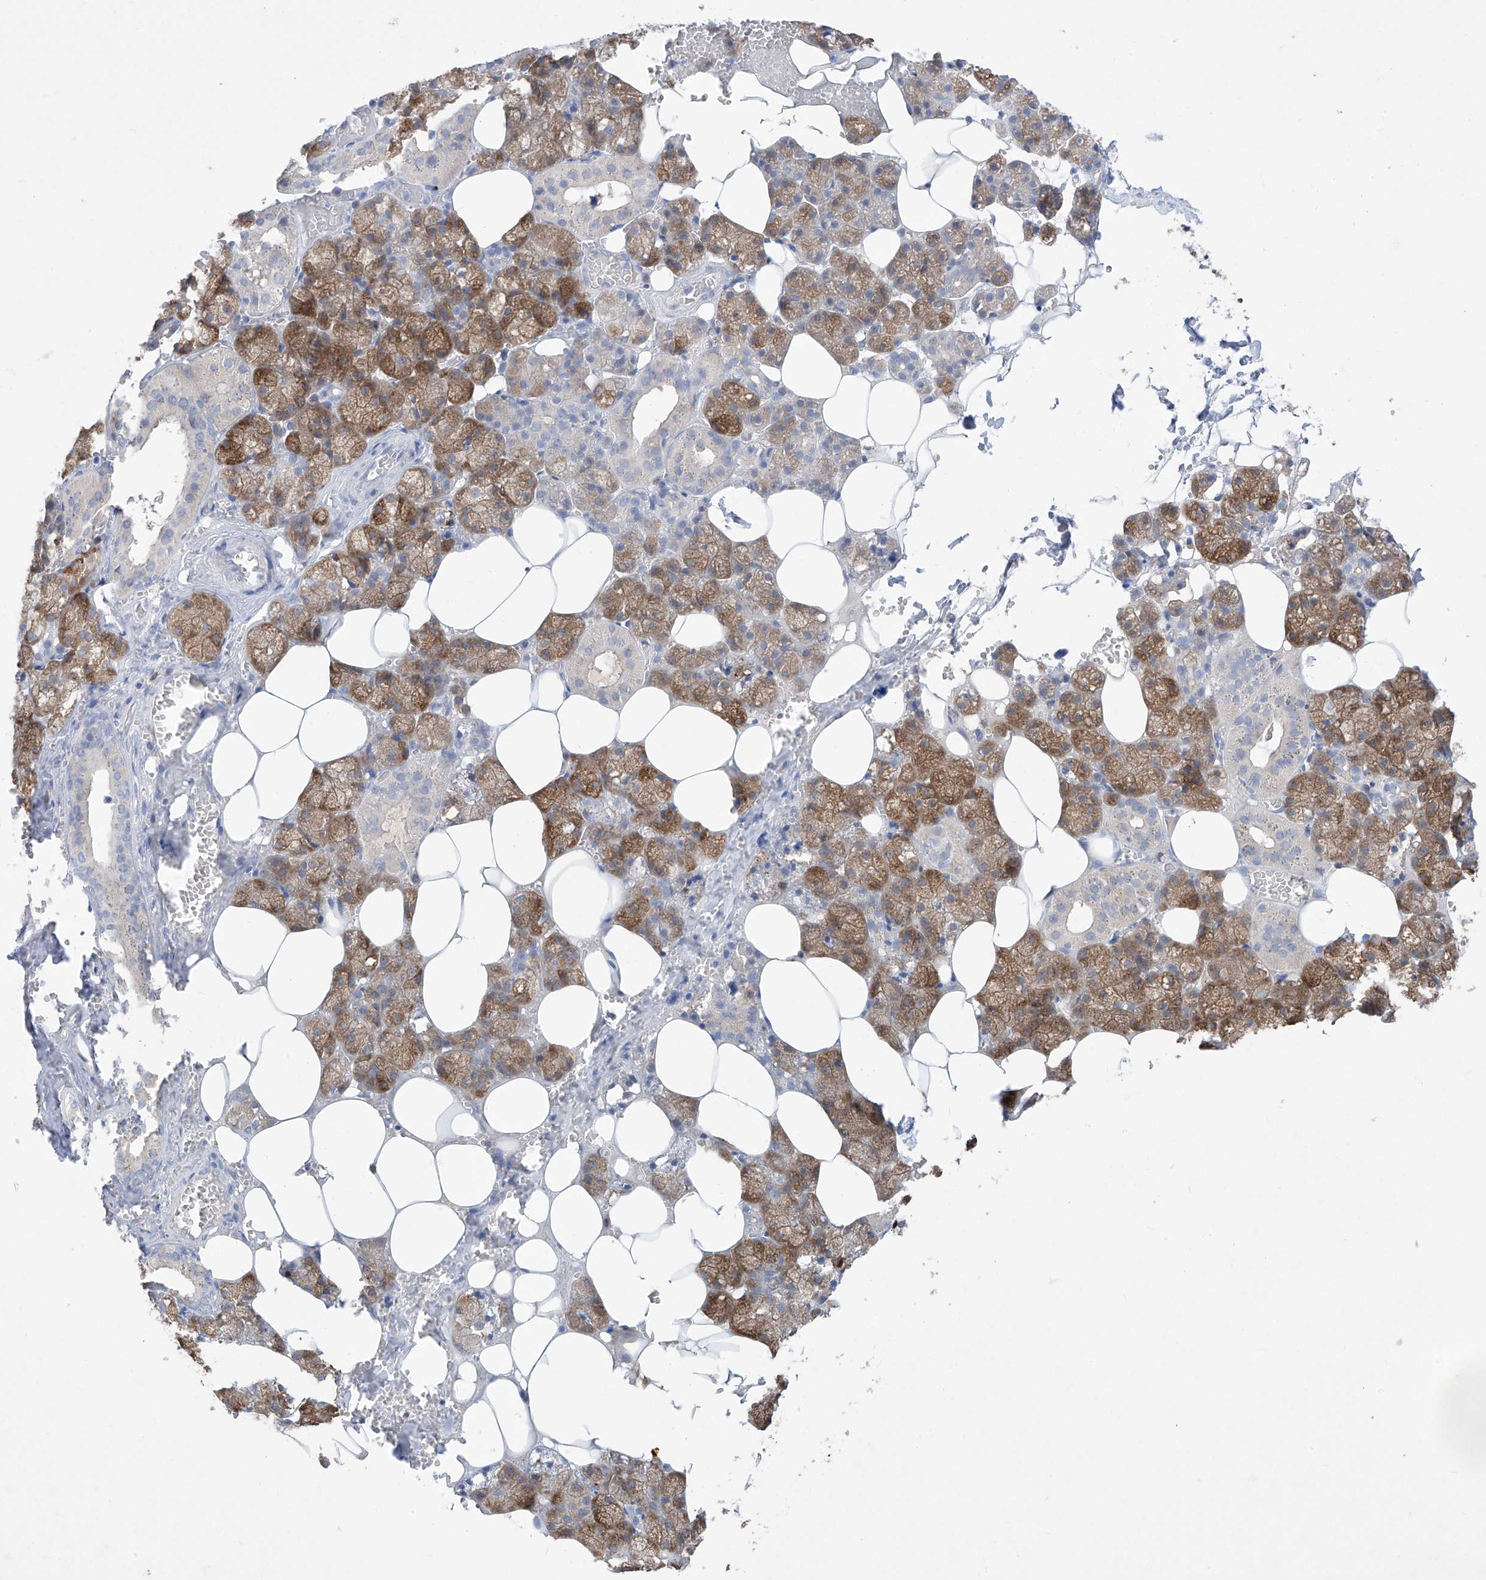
{"staining": {"intensity": "moderate", "quantity": "25%-75%", "location": "cytoplasmic/membranous"}, "tissue": "salivary gland", "cell_type": "Glandular cells", "image_type": "normal", "snomed": [{"axis": "morphology", "description": "Normal tissue, NOS"}, {"axis": "topography", "description": "Salivary gland"}], "caption": "Brown immunohistochemical staining in normal human salivary gland demonstrates moderate cytoplasmic/membranous staining in approximately 25%-75% of glandular cells. (DAB (3,3'-diaminobenzidine) = brown stain, brightfield microscopy at high magnification).", "gene": "ASNS", "patient": {"sex": "male", "age": 62}}